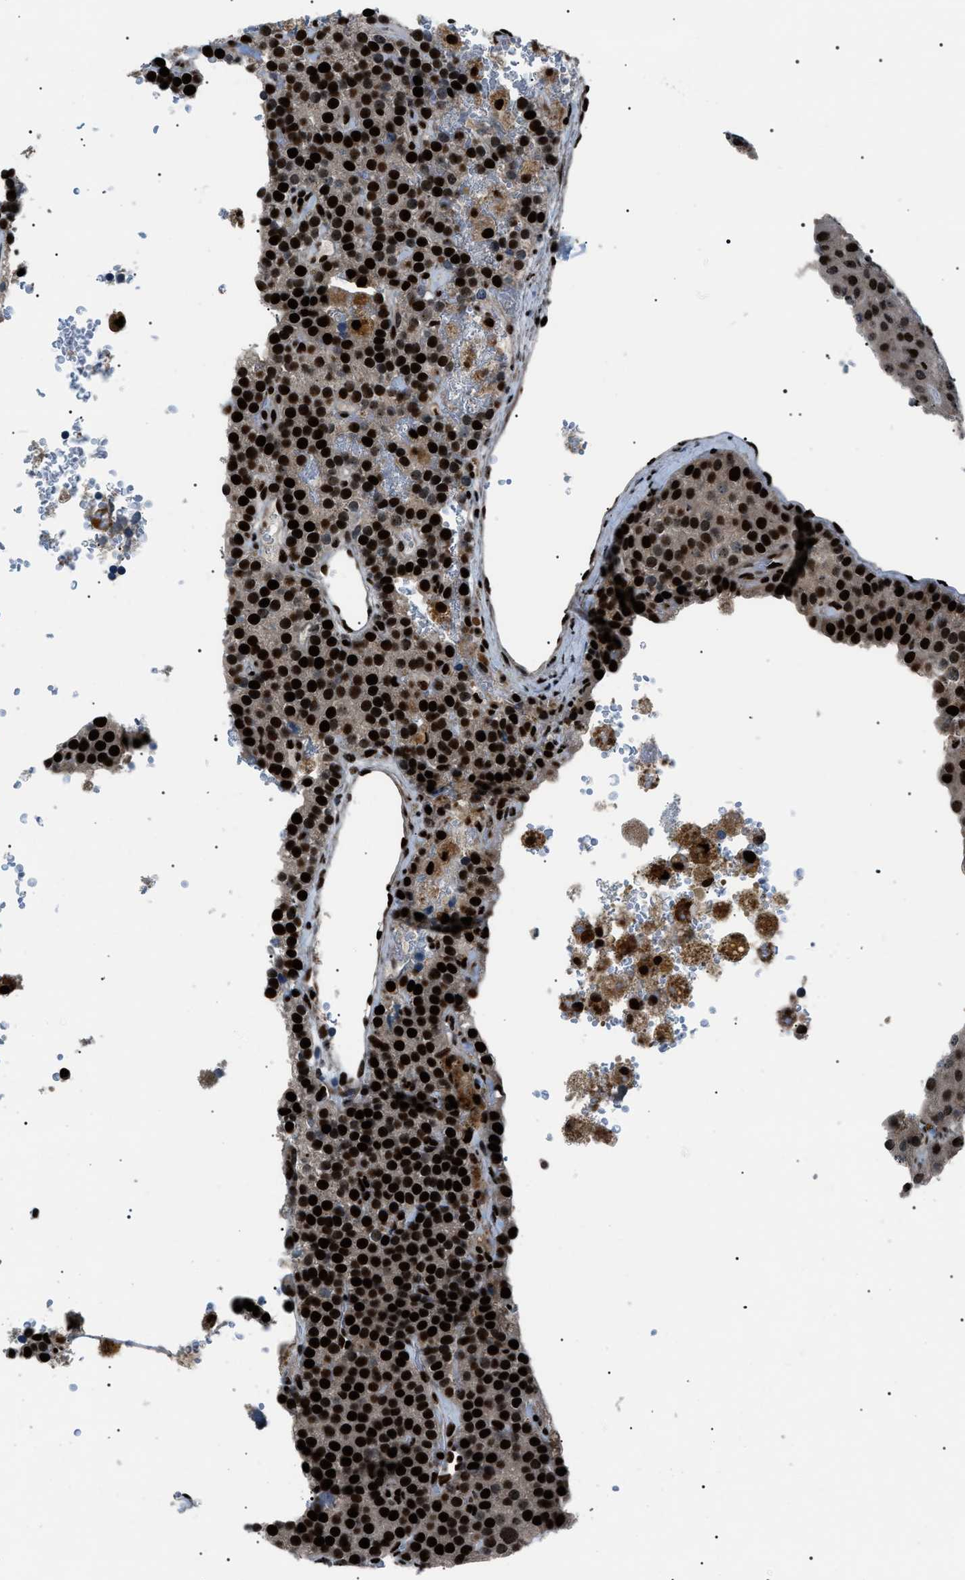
{"staining": {"intensity": "strong", "quantity": "25%-75%", "location": "cytoplasmic/membranous,nuclear"}, "tissue": "parathyroid gland", "cell_type": "Glandular cells", "image_type": "normal", "snomed": [{"axis": "morphology", "description": "Normal tissue, NOS"}, {"axis": "morphology", "description": "Adenoma, NOS"}, {"axis": "topography", "description": "Parathyroid gland"}], "caption": "Immunohistochemical staining of benign parathyroid gland displays strong cytoplasmic/membranous,nuclear protein positivity in approximately 25%-75% of glandular cells. Using DAB (brown) and hematoxylin (blue) stains, captured at high magnification using brightfield microscopy.", "gene": "PRKX", "patient": {"sex": "female", "age": 86}}